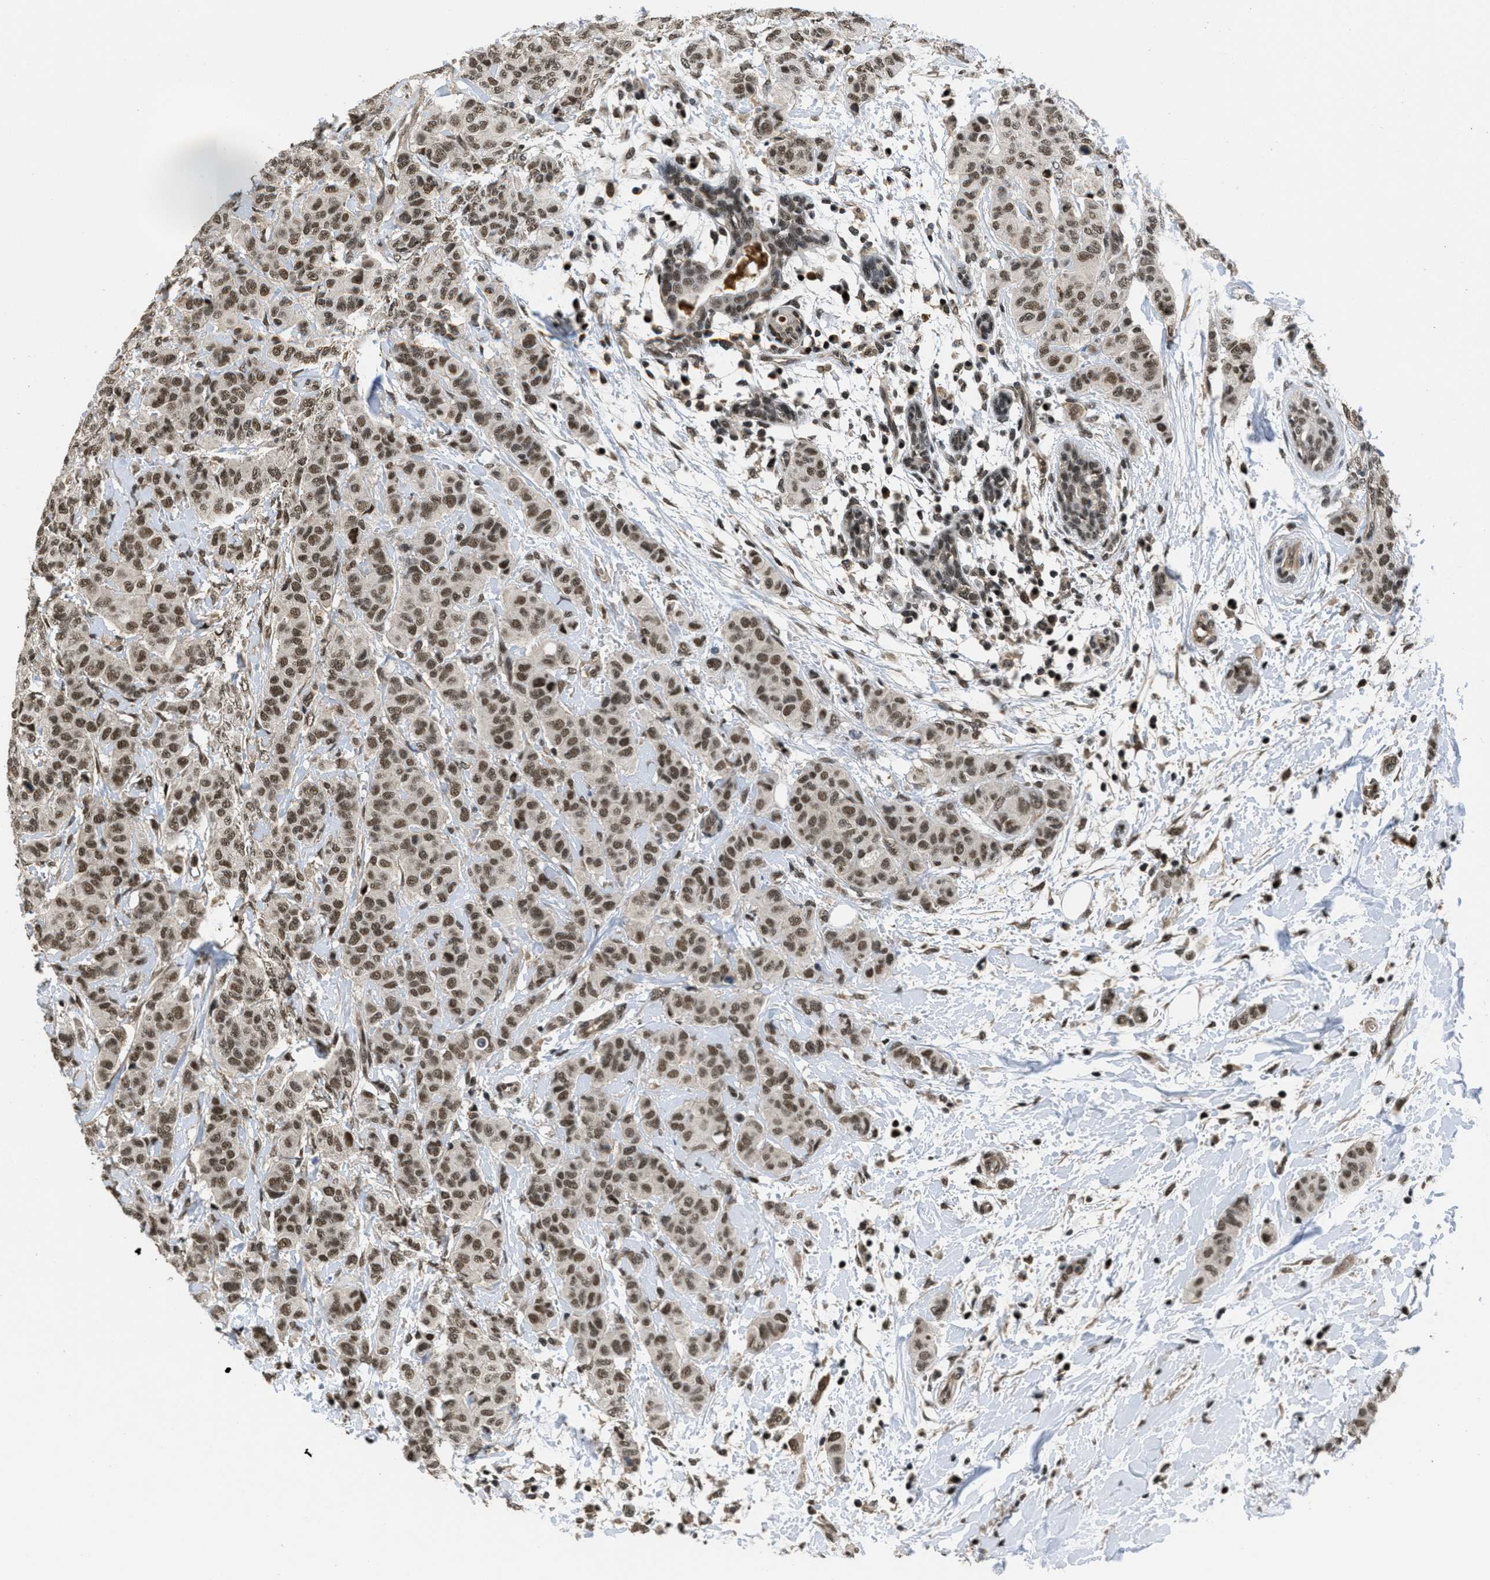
{"staining": {"intensity": "strong", "quantity": ">75%", "location": "cytoplasmic/membranous,nuclear"}, "tissue": "breast cancer", "cell_type": "Tumor cells", "image_type": "cancer", "snomed": [{"axis": "morphology", "description": "Normal tissue, NOS"}, {"axis": "morphology", "description": "Duct carcinoma"}, {"axis": "topography", "description": "Breast"}], "caption": "A photomicrograph of human breast cancer (intraductal carcinoma) stained for a protein reveals strong cytoplasmic/membranous and nuclear brown staining in tumor cells.", "gene": "CUL4B", "patient": {"sex": "female", "age": 40}}